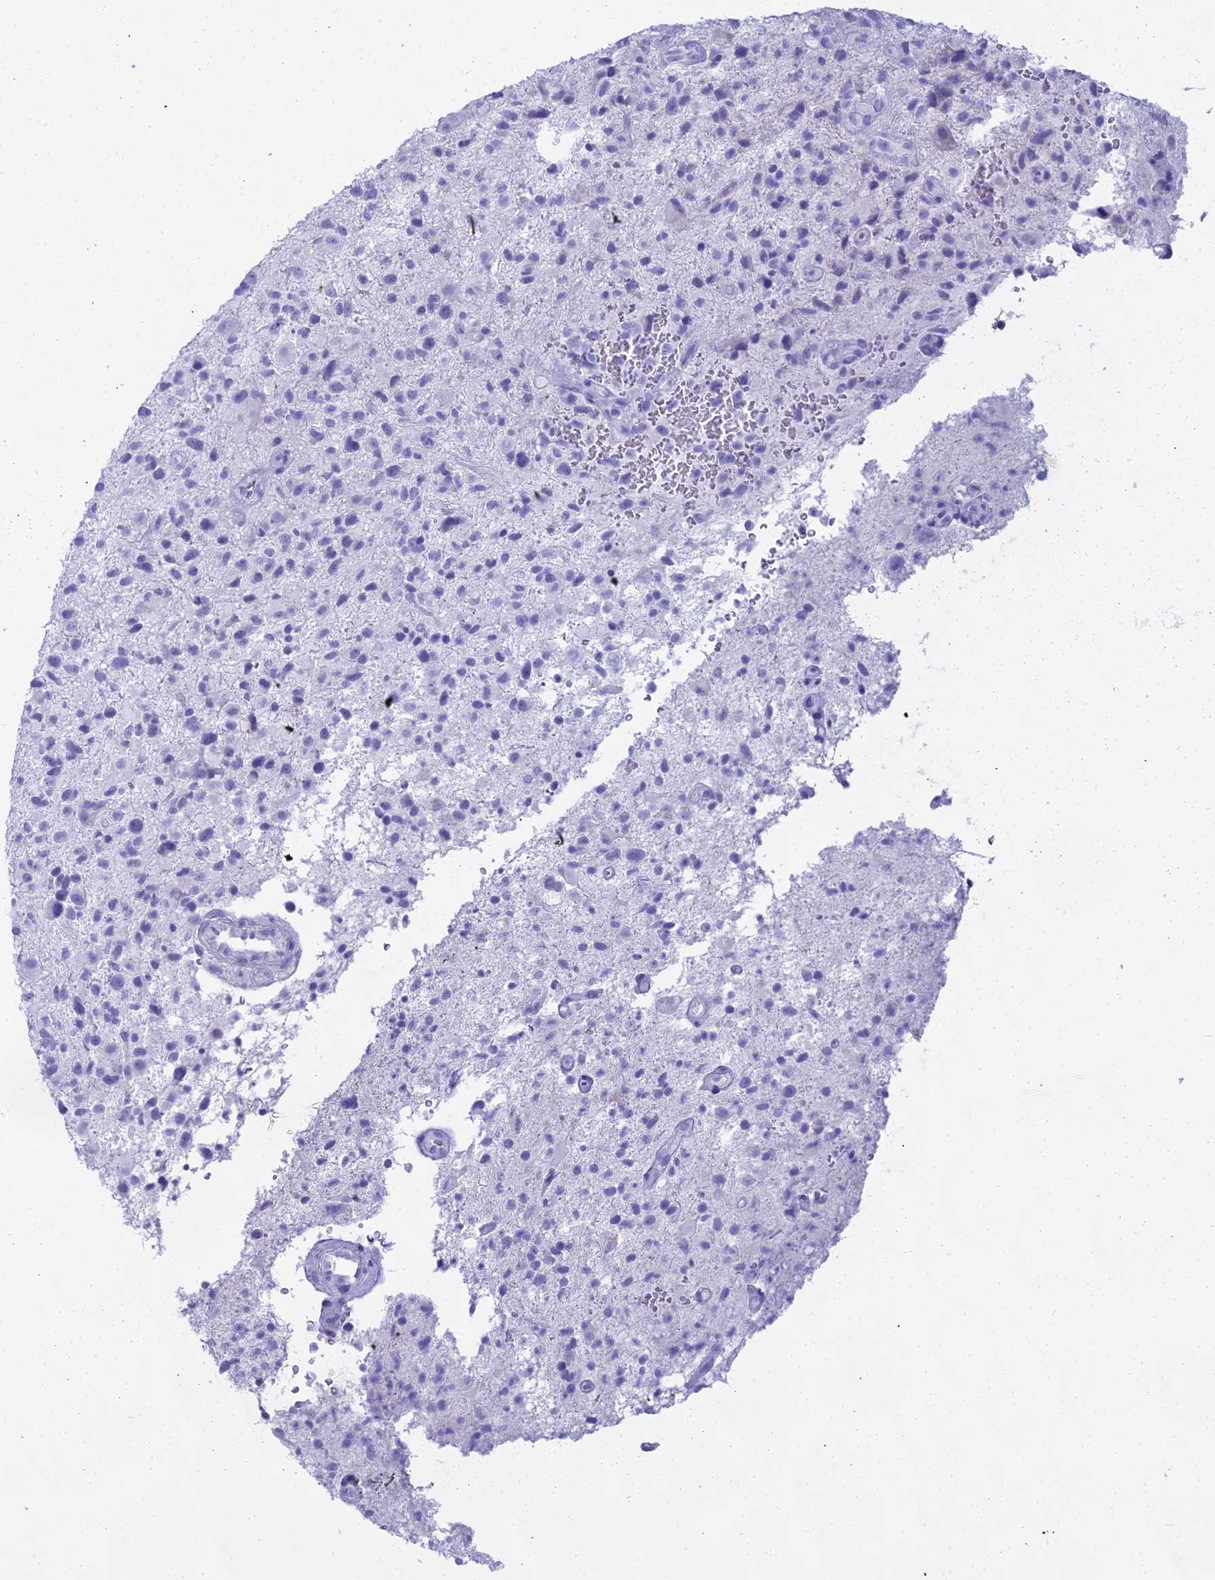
{"staining": {"intensity": "negative", "quantity": "none", "location": "none"}, "tissue": "glioma", "cell_type": "Tumor cells", "image_type": "cancer", "snomed": [{"axis": "morphology", "description": "Glioma, malignant, High grade"}, {"axis": "topography", "description": "Brain"}], "caption": "Immunohistochemistry (IHC) image of human malignant glioma (high-grade) stained for a protein (brown), which shows no expression in tumor cells. The staining is performed using DAB brown chromogen with nuclei counter-stained in using hematoxylin.", "gene": "CGB2", "patient": {"sex": "male", "age": 47}}